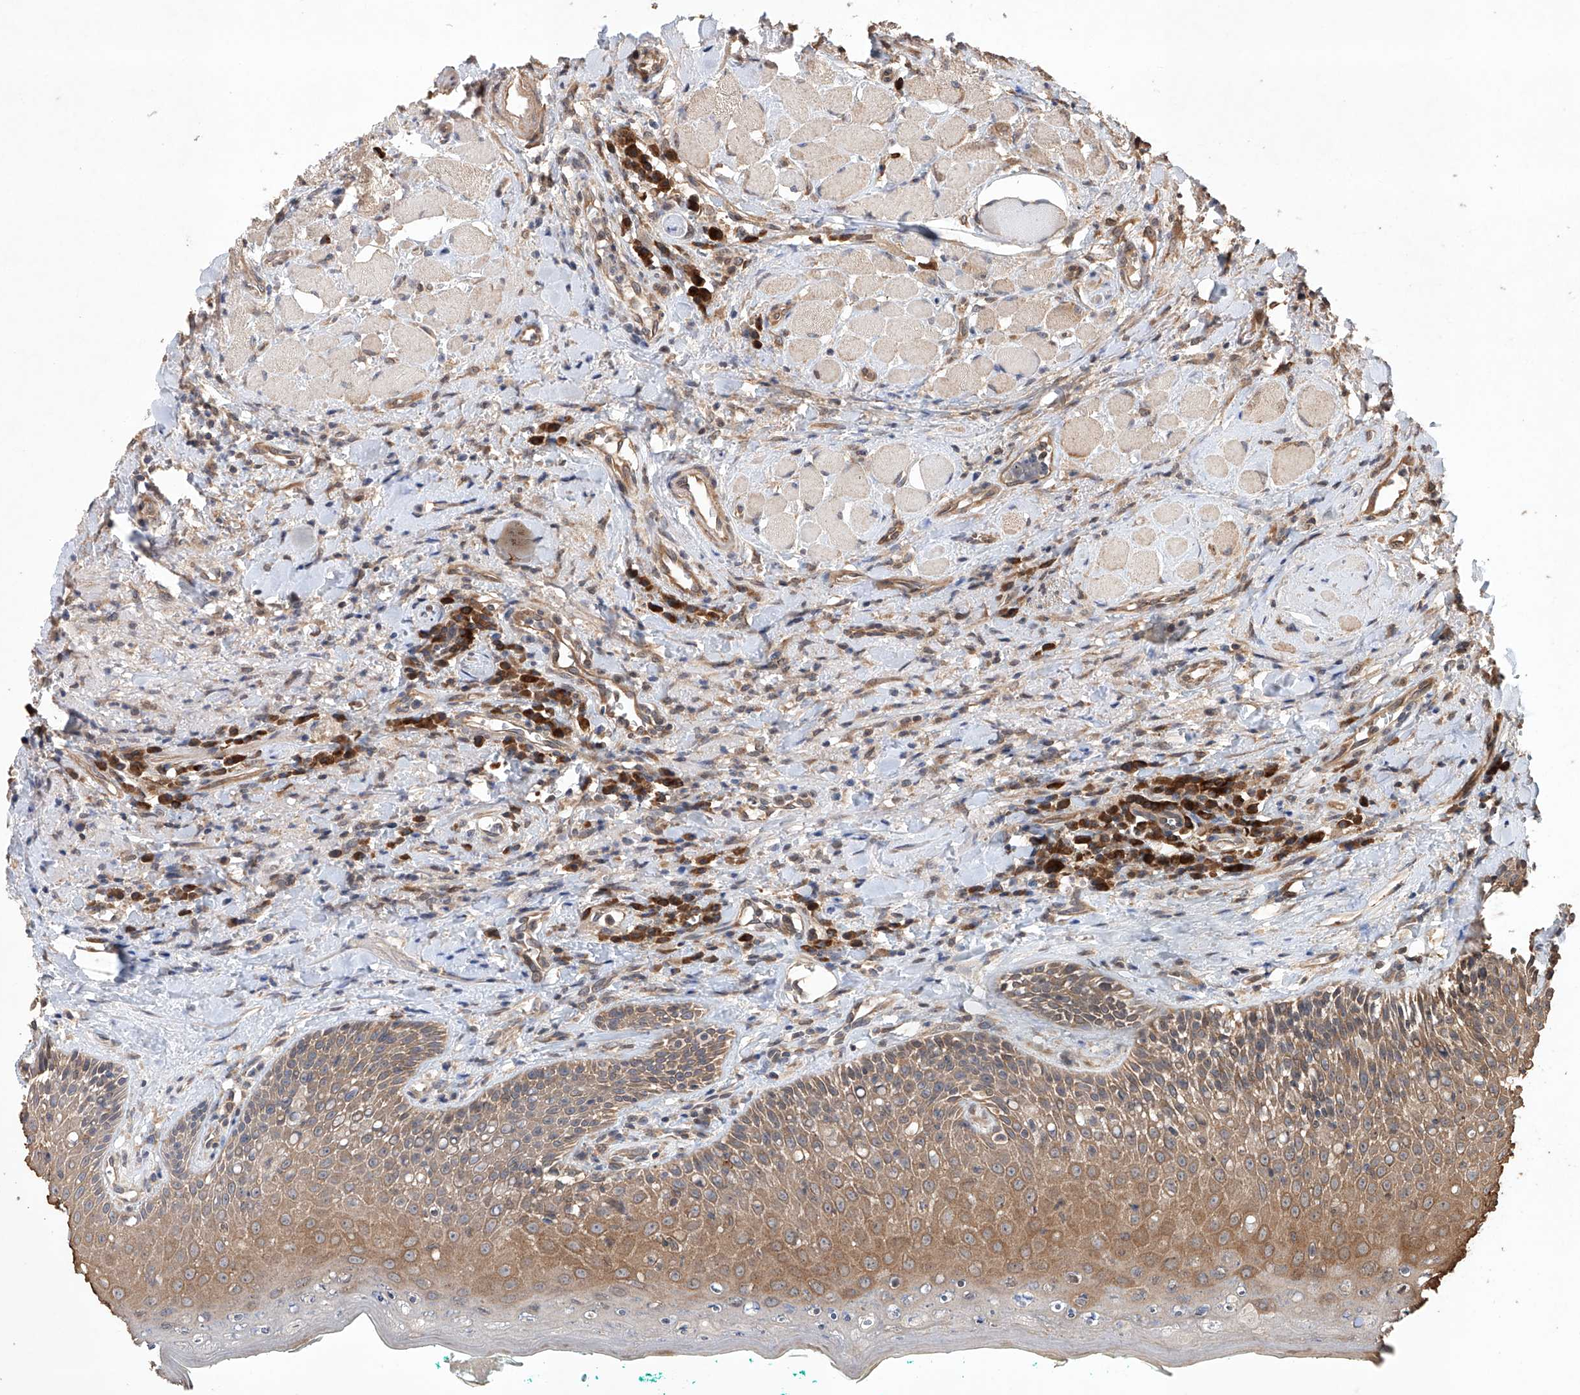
{"staining": {"intensity": "moderate", "quantity": "25%-75%", "location": "cytoplasmic/membranous"}, "tissue": "oral mucosa", "cell_type": "Squamous epithelial cells", "image_type": "normal", "snomed": [{"axis": "morphology", "description": "Normal tissue, NOS"}, {"axis": "topography", "description": "Oral tissue"}], "caption": "Protein staining of normal oral mucosa exhibits moderate cytoplasmic/membranous positivity in approximately 25%-75% of squamous epithelial cells.", "gene": "LURAP1", "patient": {"sex": "female", "age": 70}}